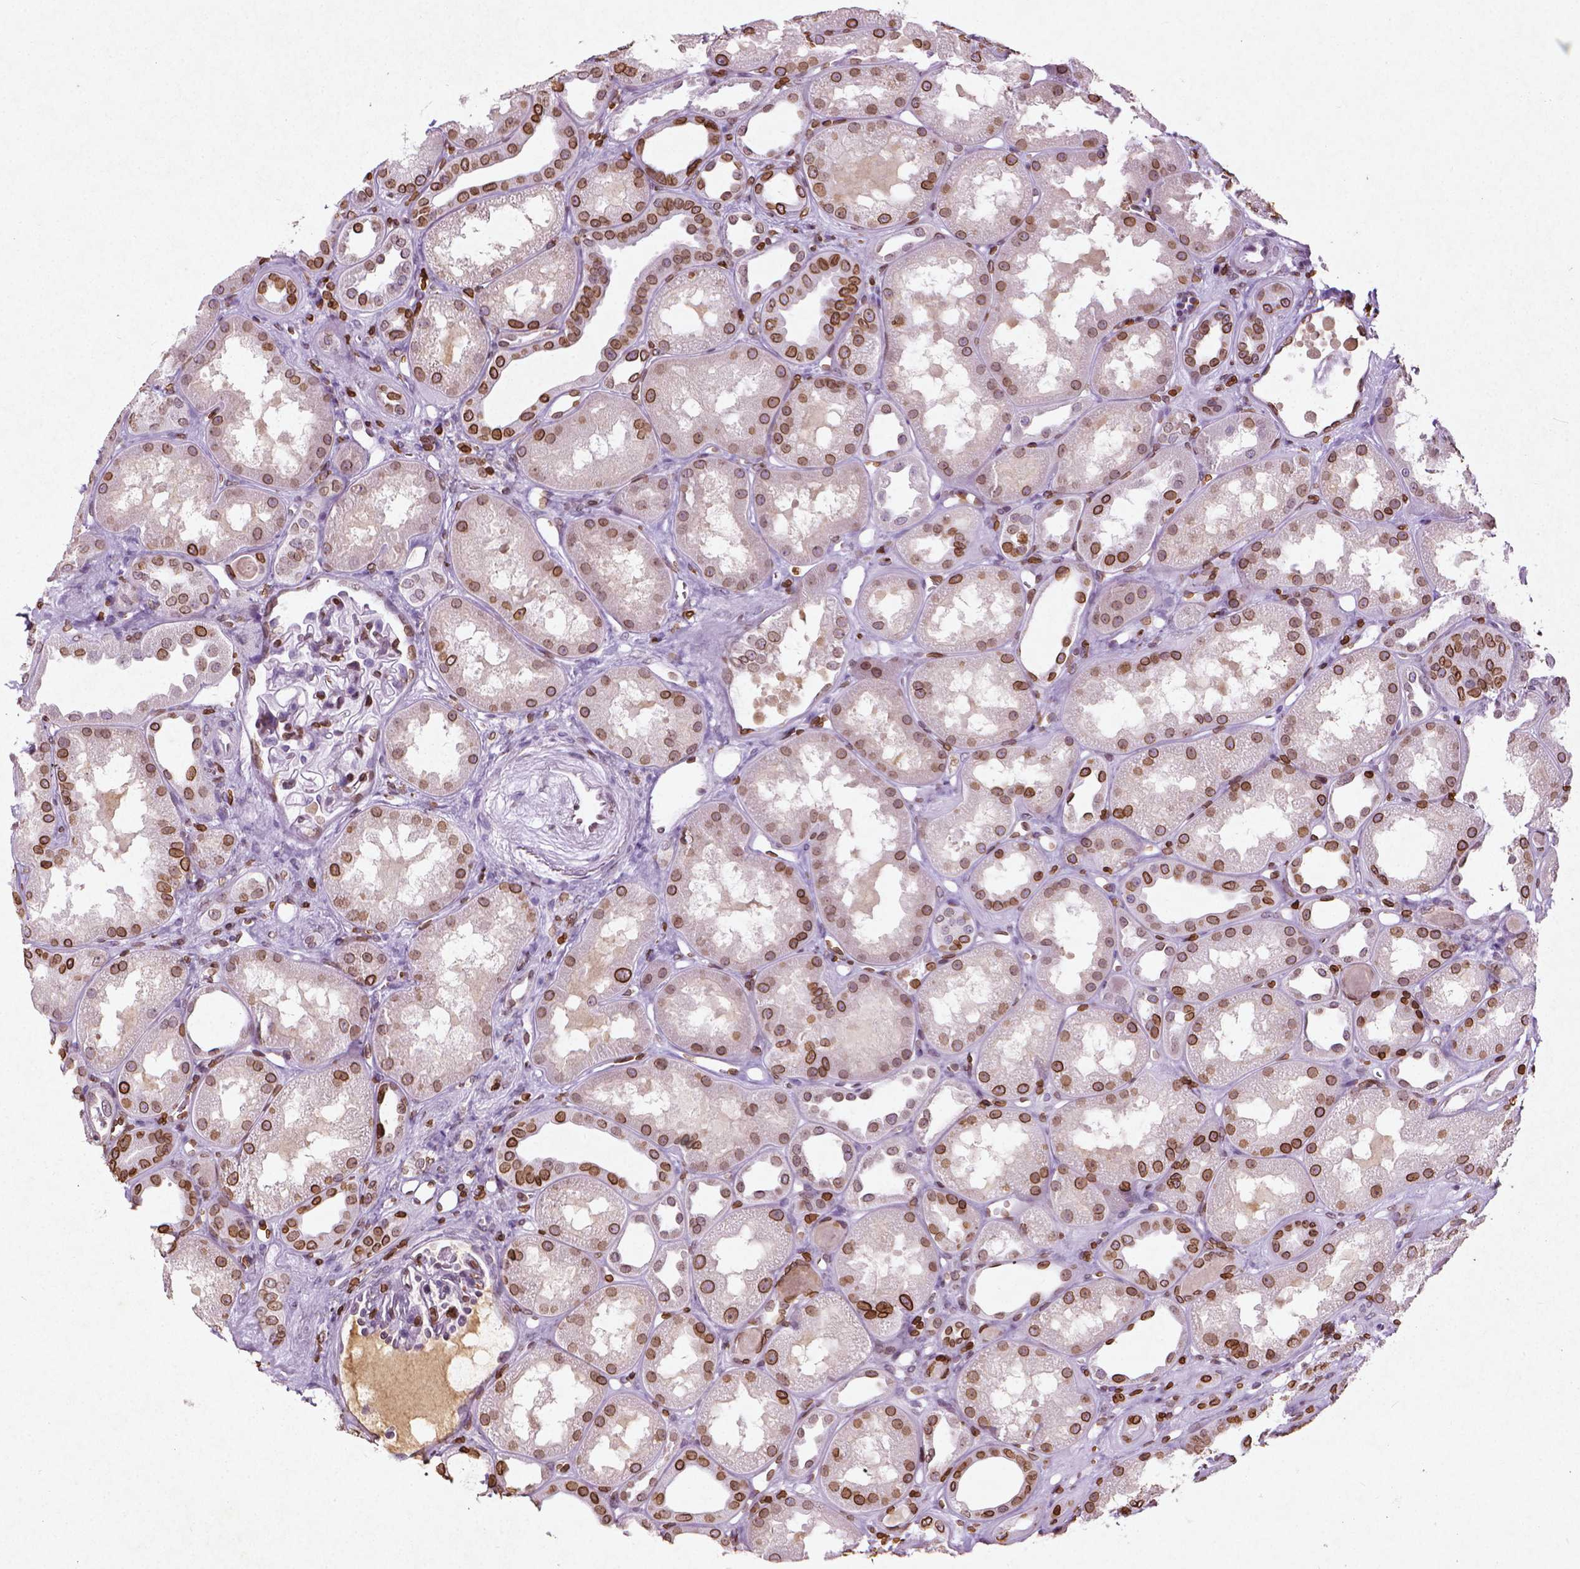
{"staining": {"intensity": "moderate", "quantity": "<25%", "location": "nuclear"}, "tissue": "kidney", "cell_type": "Cells in glomeruli", "image_type": "normal", "snomed": [{"axis": "morphology", "description": "Normal tissue, NOS"}, {"axis": "topography", "description": "Kidney"}], "caption": "Kidney stained for a protein (brown) displays moderate nuclear positive positivity in about <25% of cells in glomeruli.", "gene": "LMNB1", "patient": {"sex": "male", "age": 61}}